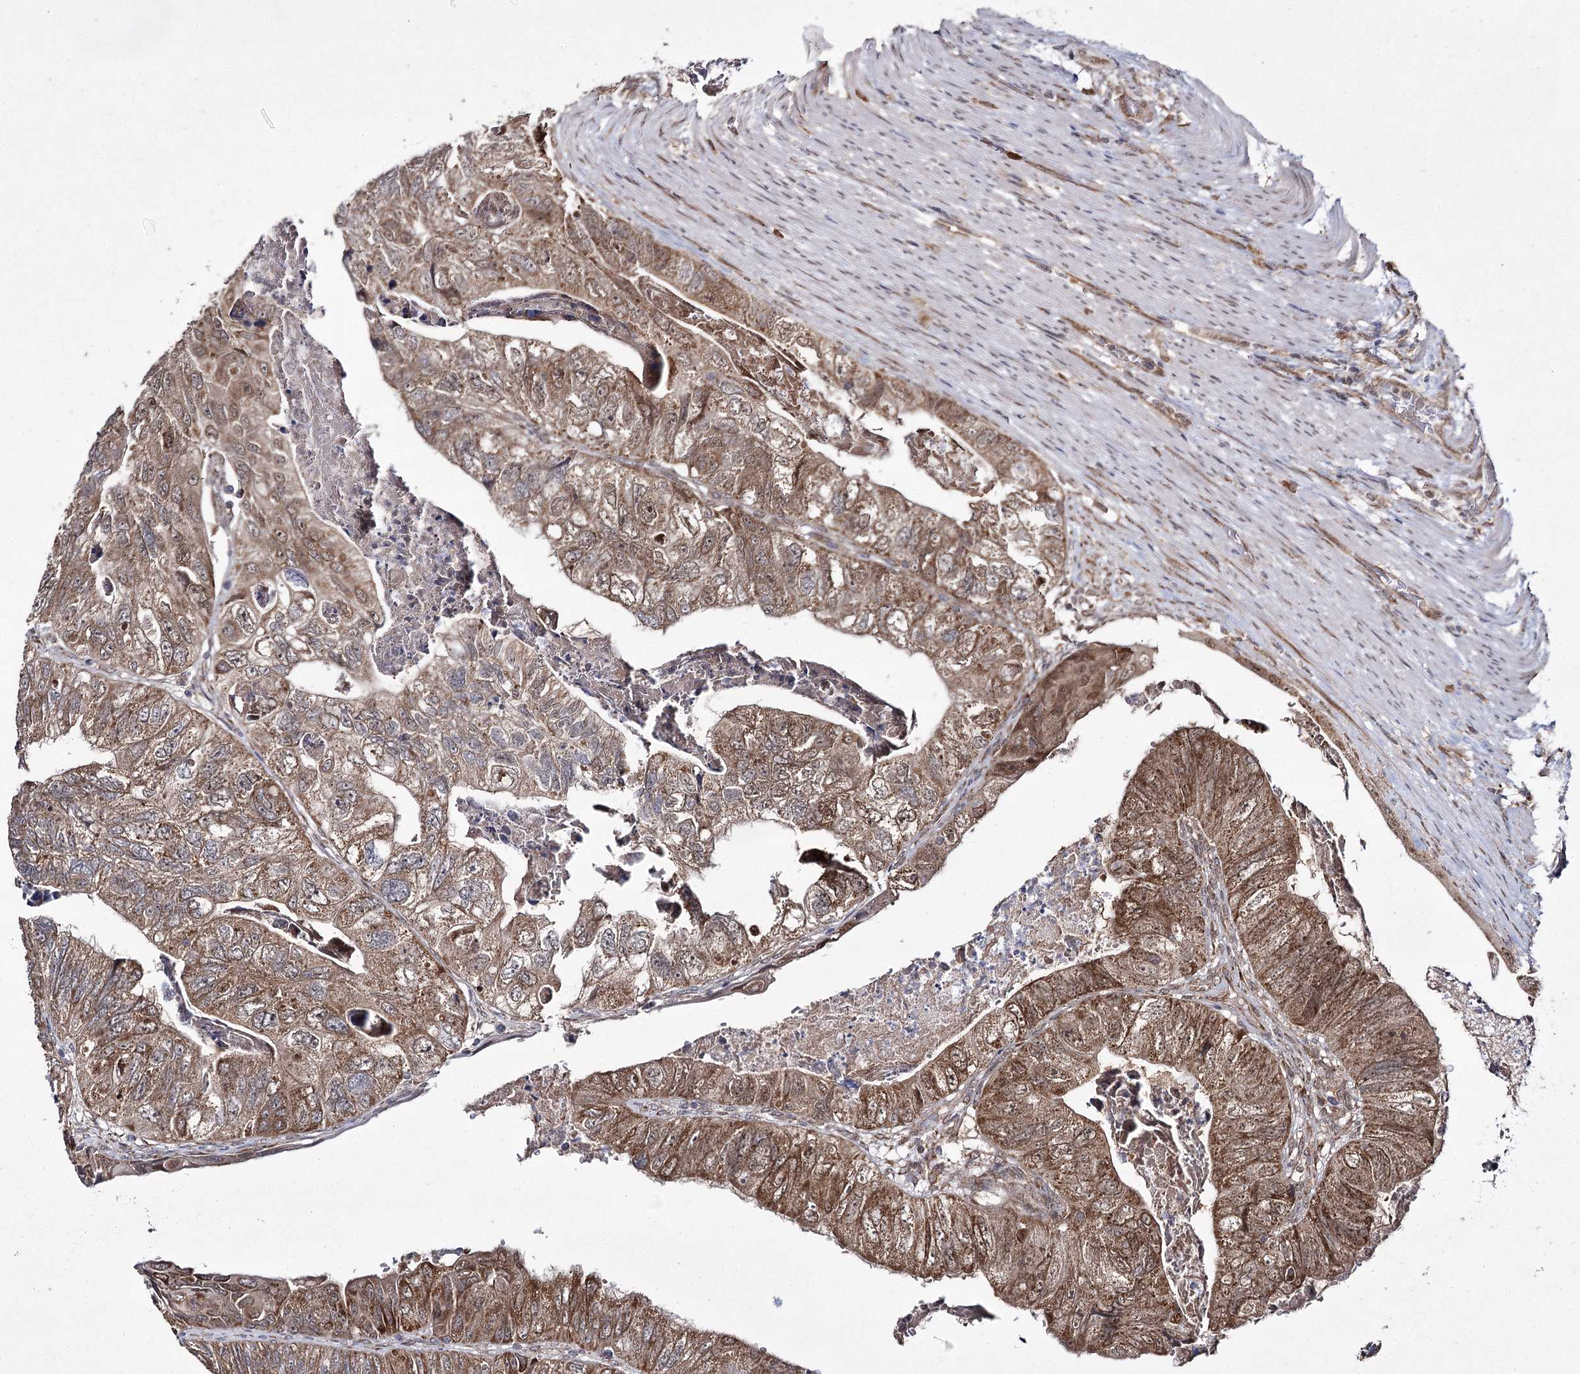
{"staining": {"intensity": "moderate", "quantity": ">75%", "location": "cytoplasmic/membranous"}, "tissue": "colorectal cancer", "cell_type": "Tumor cells", "image_type": "cancer", "snomed": [{"axis": "morphology", "description": "Adenocarcinoma, NOS"}, {"axis": "topography", "description": "Rectum"}], "caption": "Immunohistochemical staining of human colorectal adenocarcinoma exhibits medium levels of moderate cytoplasmic/membranous expression in about >75% of tumor cells. (IHC, brightfield microscopy, high magnification).", "gene": "TRNT1", "patient": {"sex": "male", "age": 63}}